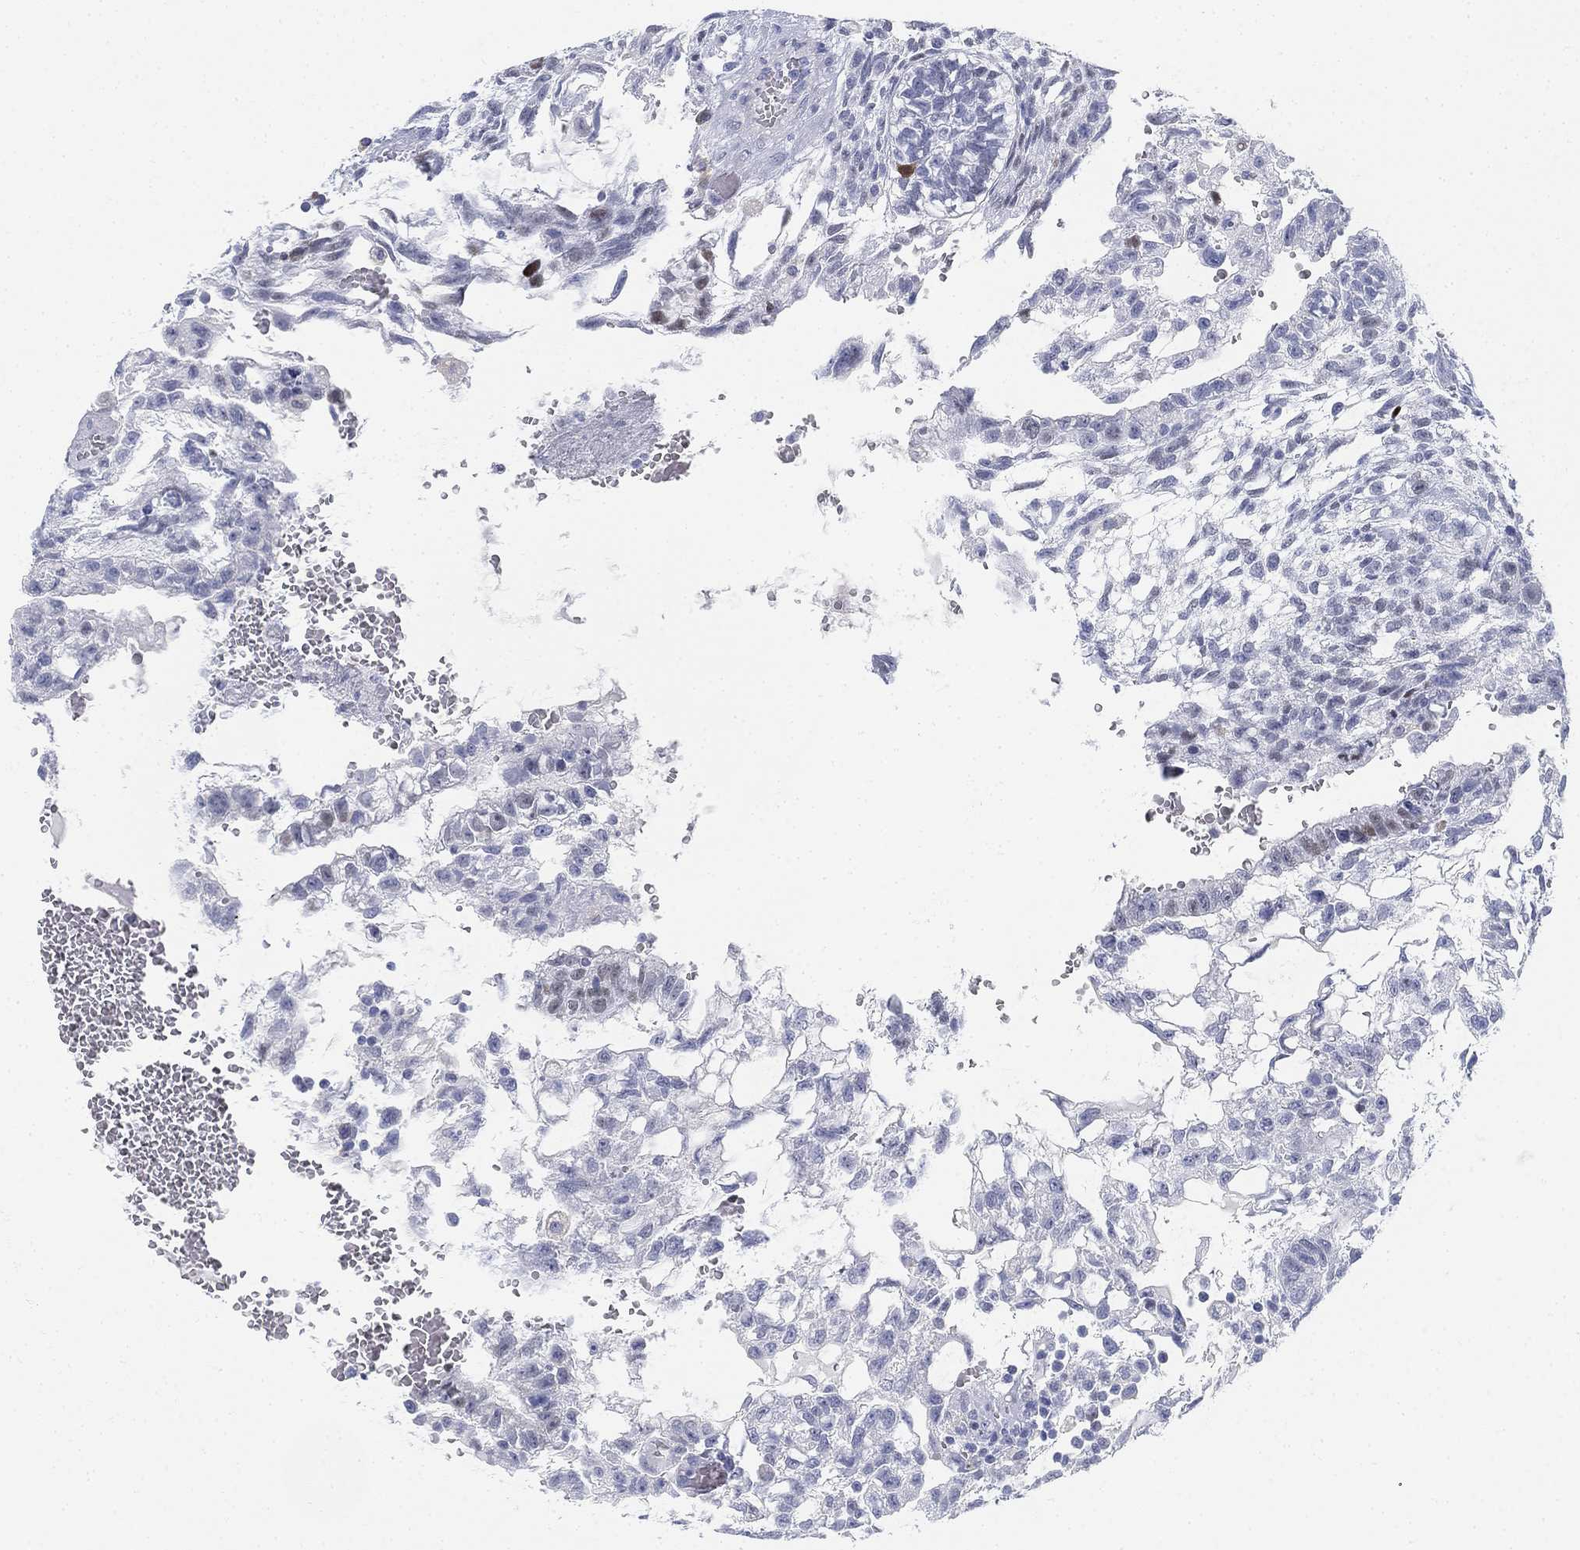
{"staining": {"intensity": "negative", "quantity": "none", "location": "none"}, "tissue": "testis cancer", "cell_type": "Tumor cells", "image_type": "cancer", "snomed": [{"axis": "morphology", "description": "Carcinoma, Embryonal, NOS"}, {"axis": "topography", "description": "Testis"}], "caption": "An immunohistochemistry photomicrograph of testis cancer is shown. There is no staining in tumor cells of testis cancer.", "gene": "GCNA", "patient": {"sex": "male", "age": 32}}